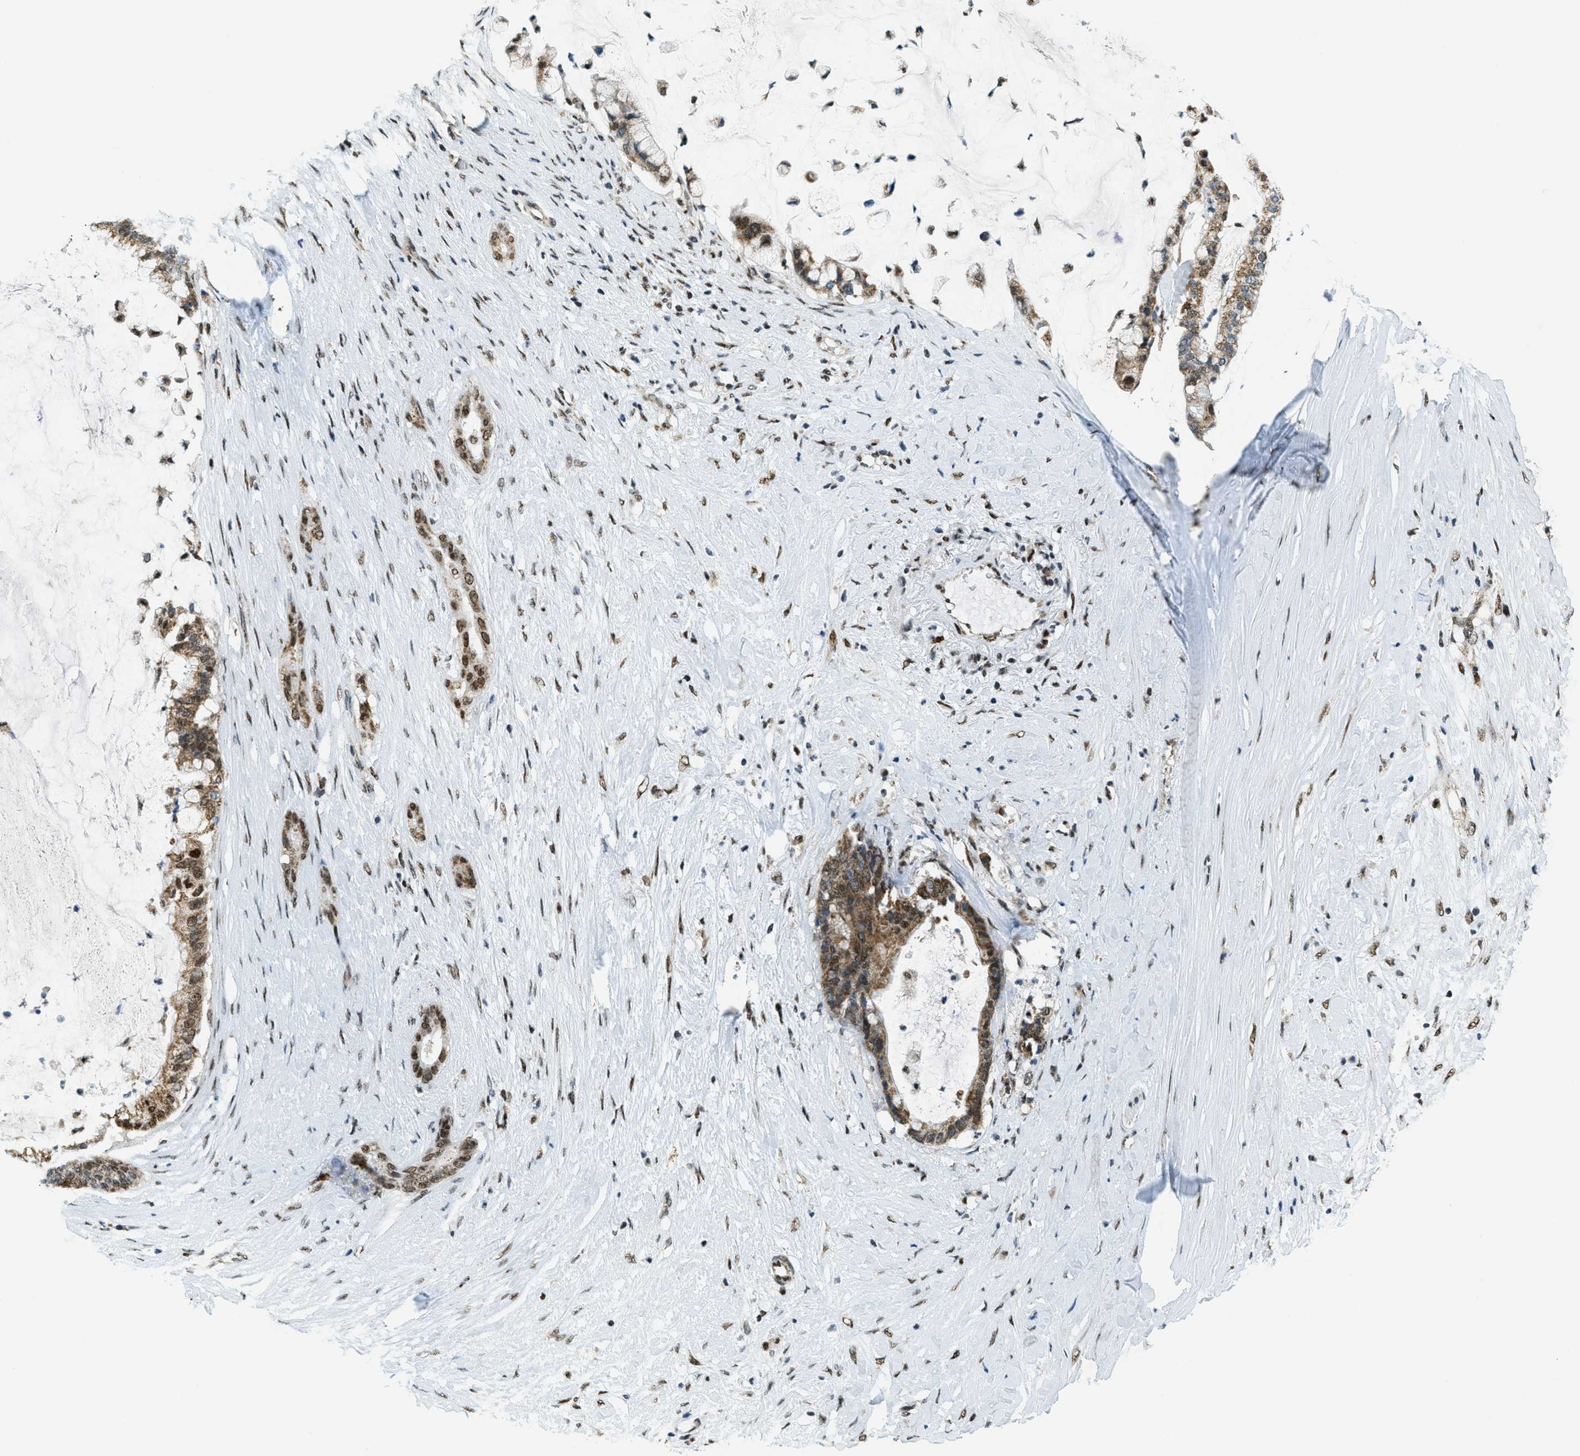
{"staining": {"intensity": "moderate", "quantity": ">75%", "location": "cytoplasmic/membranous,nuclear"}, "tissue": "pancreatic cancer", "cell_type": "Tumor cells", "image_type": "cancer", "snomed": [{"axis": "morphology", "description": "Adenocarcinoma, NOS"}, {"axis": "topography", "description": "Pancreas"}], "caption": "A brown stain highlights moderate cytoplasmic/membranous and nuclear staining of a protein in pancreatic cancer tumor cells.", "gene": "SP100", "patient": {"sex": "male", "age": 41}}